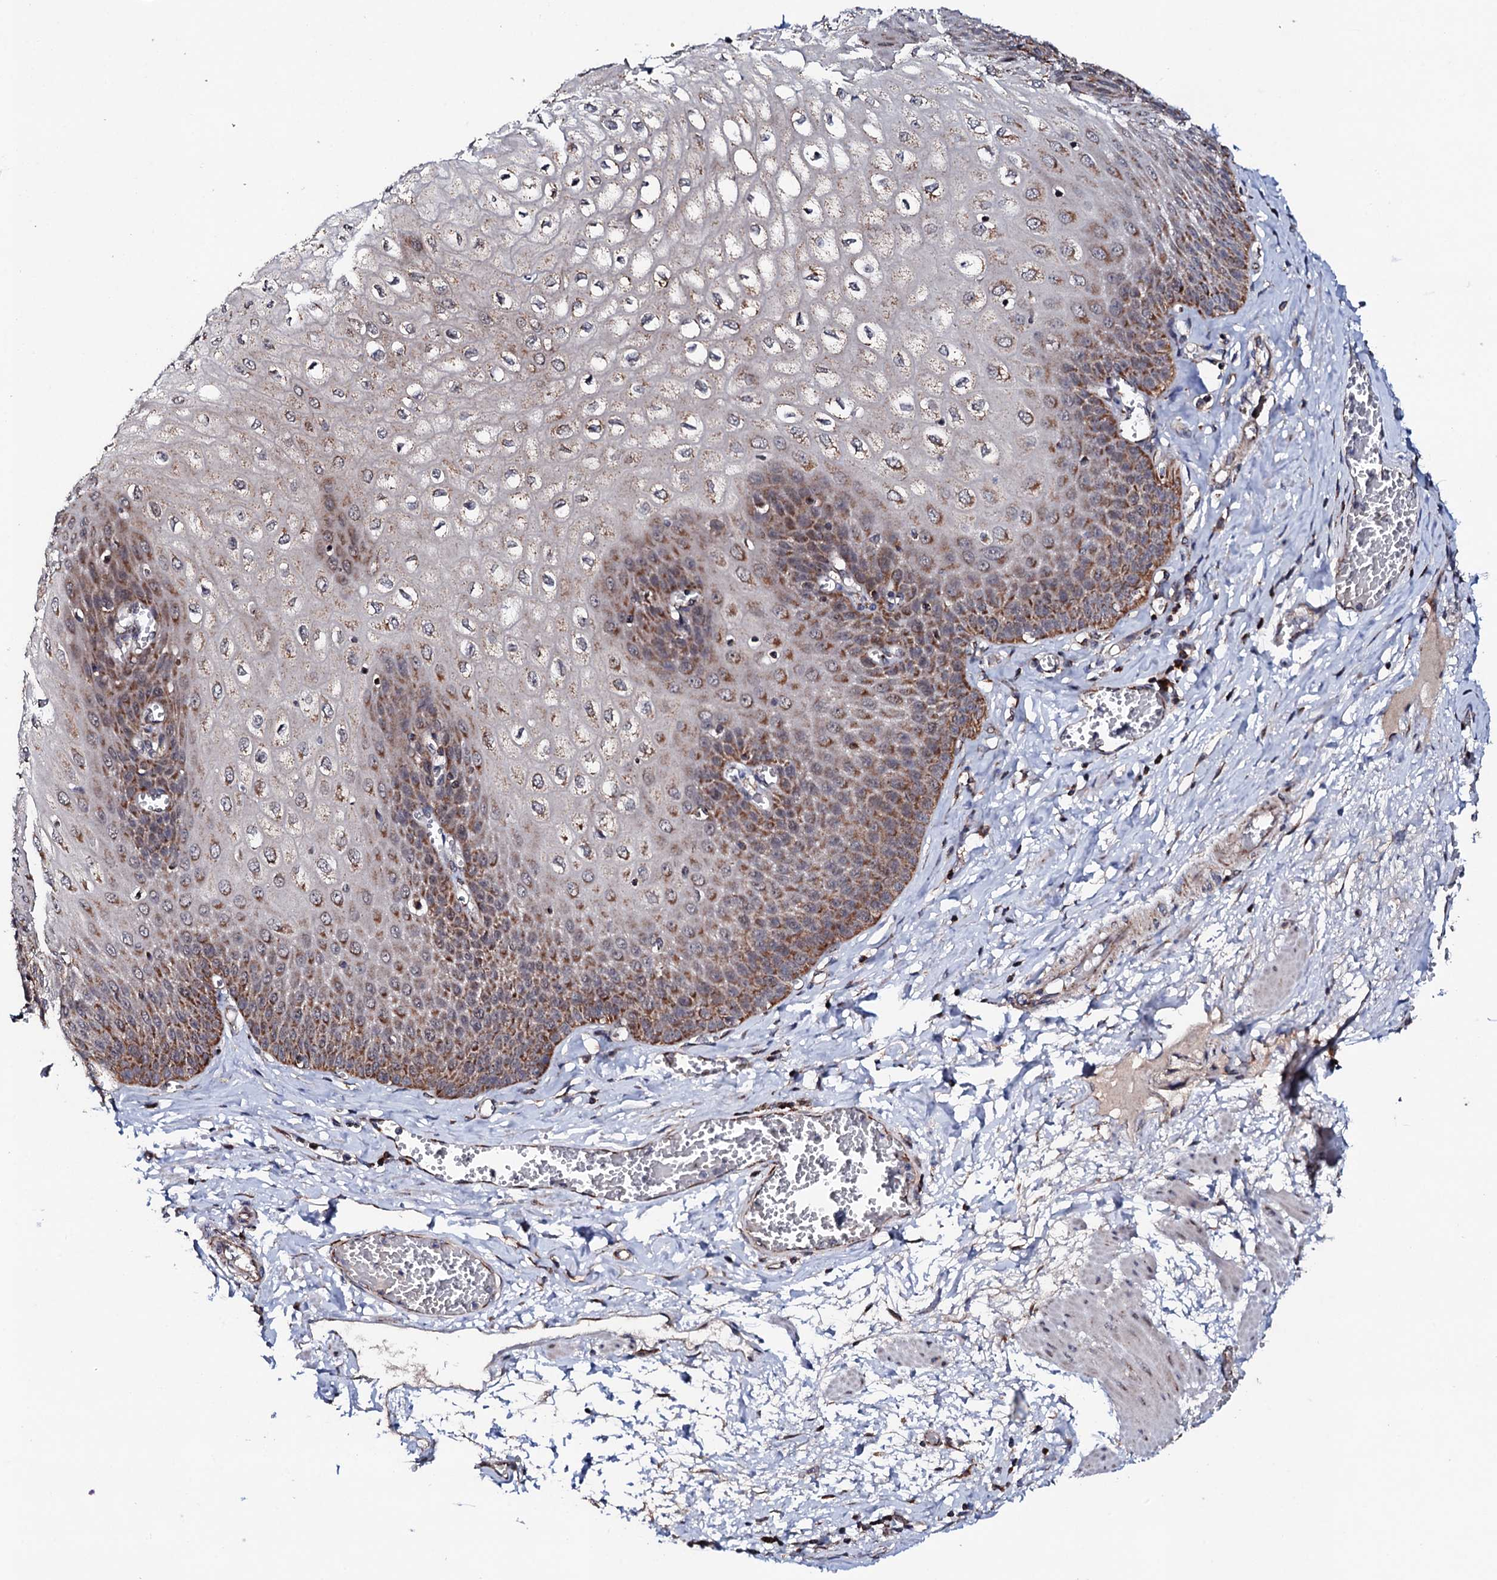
{"staining": {"intensity": "strong", "quantity": ">75%", "location": "cytoplasmic/membranous"}, "tissue": "esophagus", "cell_type": "Squamous epithelial cells", "image_type": "normal", "snomed": [{"axis": "morphology", "description": "Normal tissue, NOS"}, {"axis": "topography", "description": "Esophagus"}], "caption": "Esophagus stained with immunohistochemistry (IHC) demonstrates strong cytoplasmic/membranous staining in approximately >75% of squamous epithelial cells.", "gene": "MTIF3", "patient": {"sex": "male", "age": 60}}